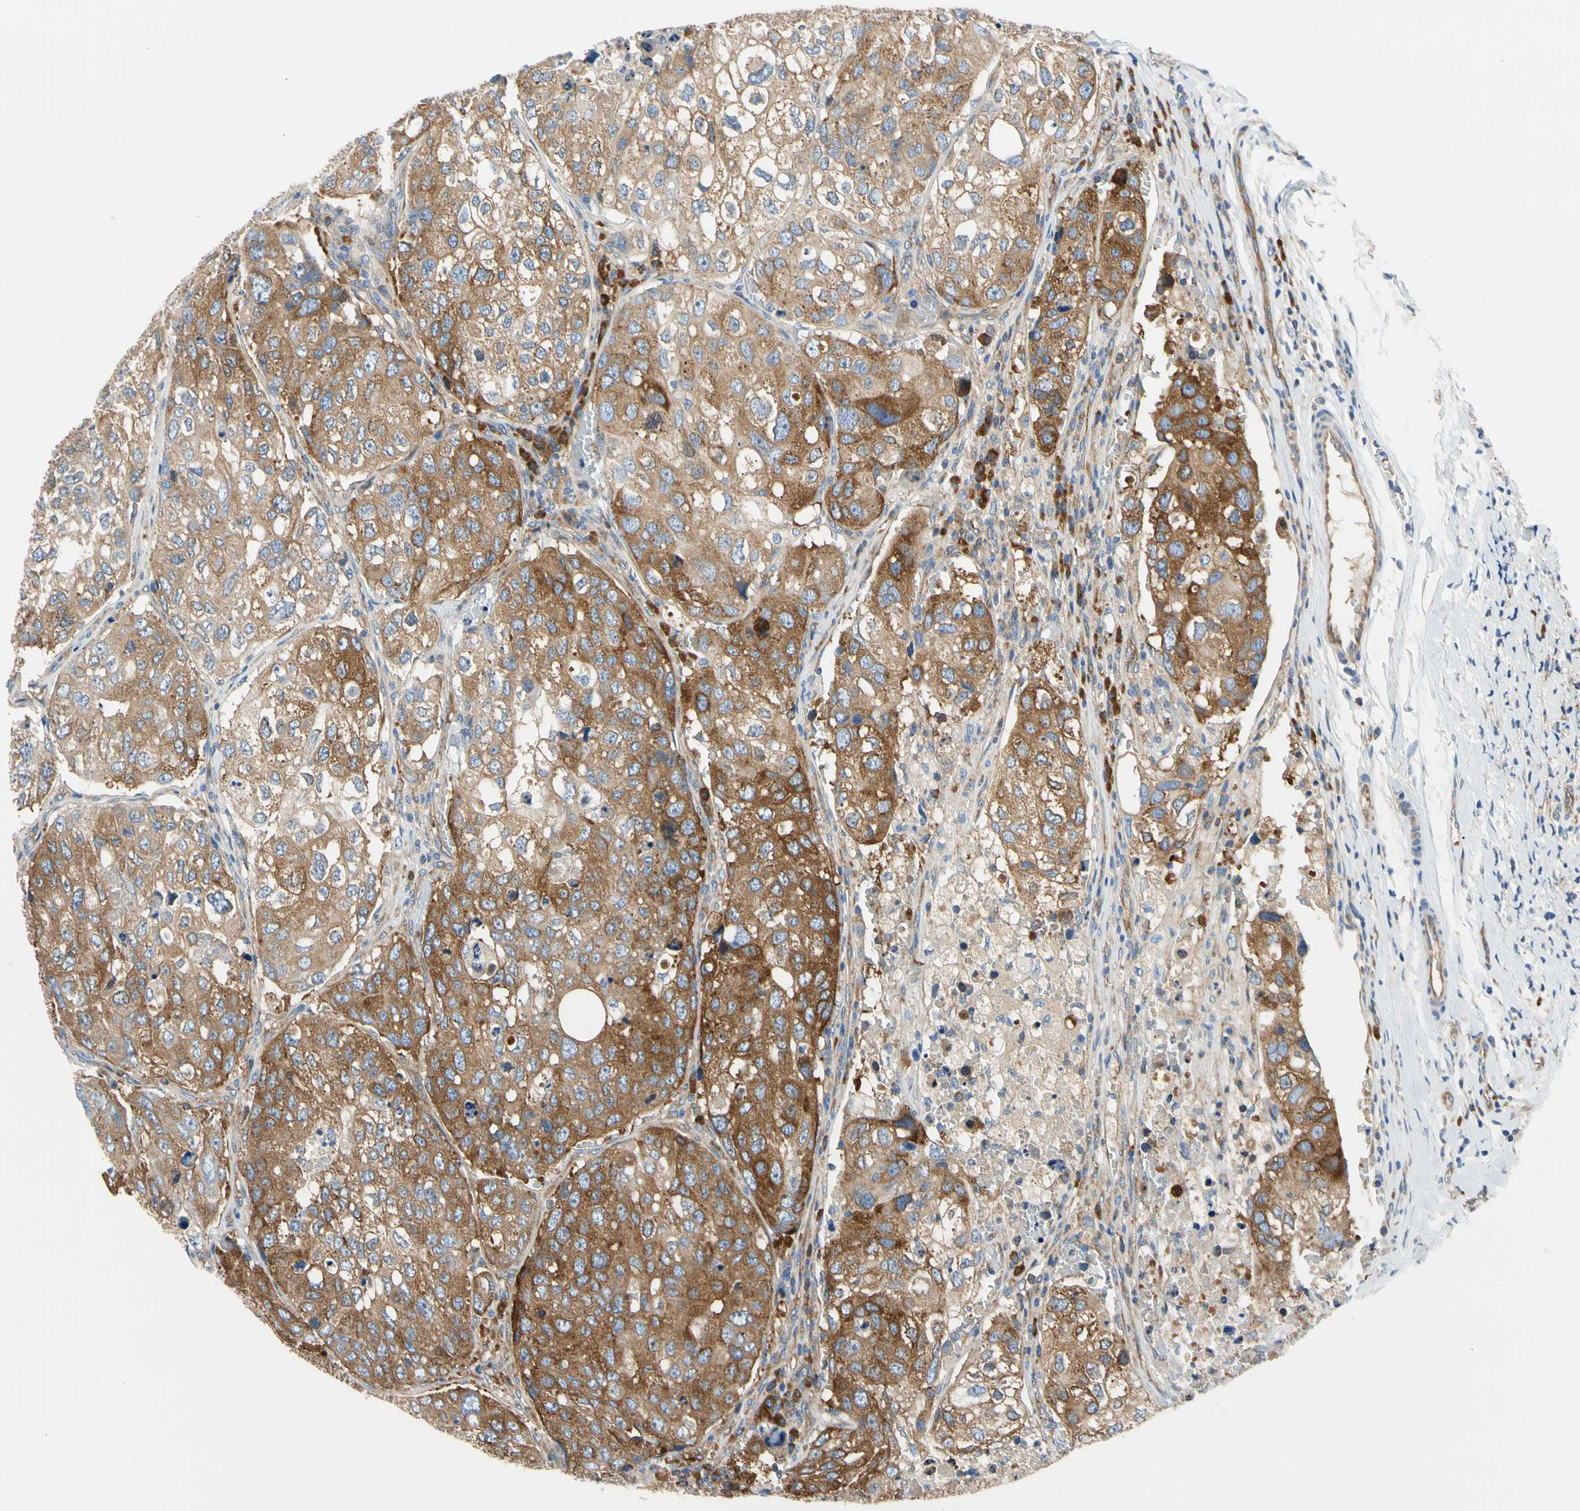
{"staining": {"intensity": "strong", "quantity": ">75%", "location": "cytoplasmic/membranous"}, "tissue": "urothelial cancer", "cell_type": "Tumor cells", "image_type": "cancer", "snomed": [{"axis": "morphology", "description": "Urothelial carcinoma, High grade"}, {"axis": "topography", "description": "Lymph node"}, {"axis": "topography", "description": "Urinary bladder"}], "caption": "Human urothelial cancer stained with a protein marker exhibits strong staining in tumor cells.", "gene": "GPHN", "patient": {"sex": "male", "age": 51}}